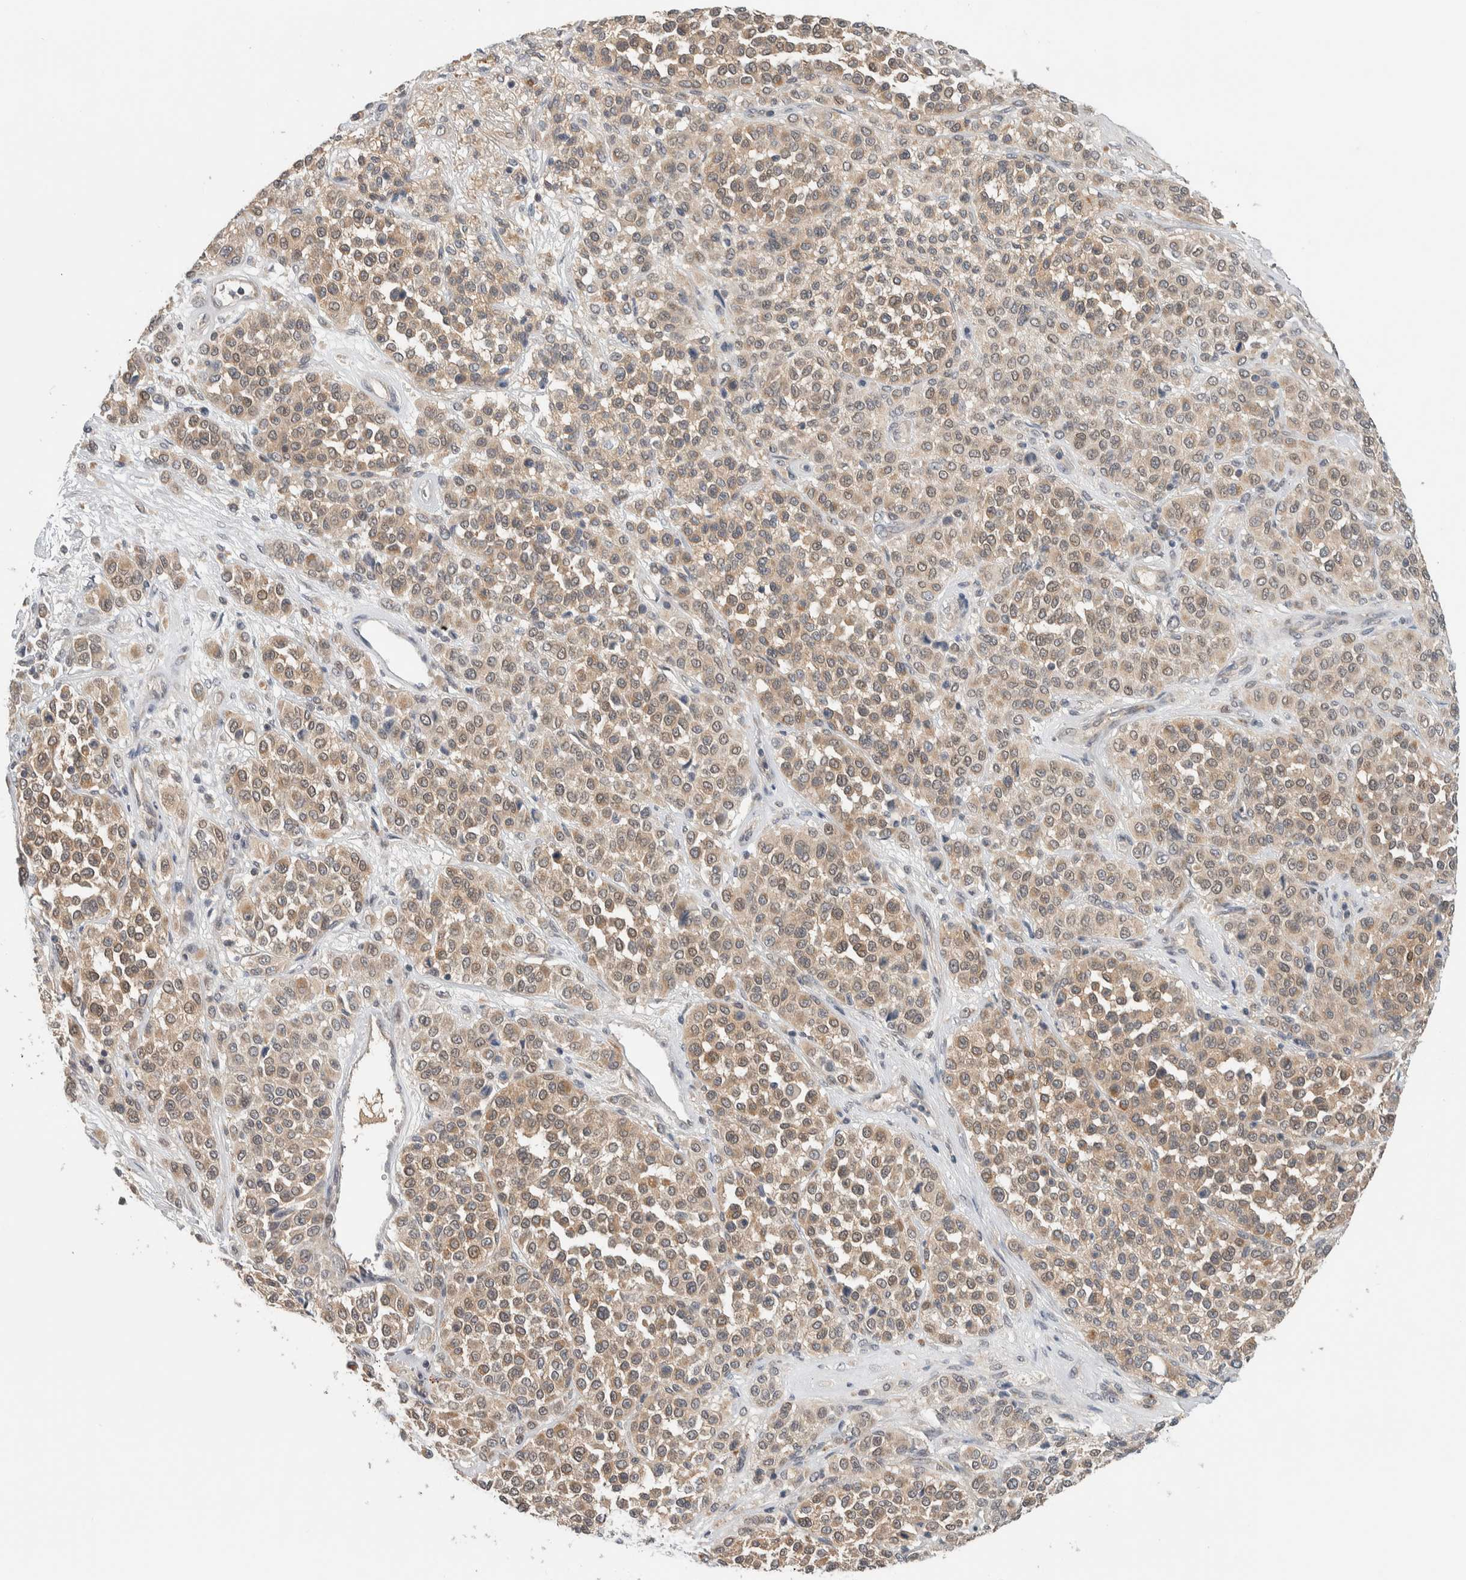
{"staining": {"intensity": "weak", "quantity": ">75%", "location": "cytoplasmic/membranous,nuclear"}, "tissue": "melanoma", "cell_type": "Tumor cells", "image_type": "cancer", "snomed": [{"axis": "morphology", "description": "Malignant melanoma, Metastatic site"}, {"axis": "topography", "description": "Pancreas"}], "caption": "Protein analysis of melanoma tissue reveals weak cytoplasmic/membranous and nuclear positivity in about >75% of tumor cells.", "gene": "SHPK", "patient": {"sex": "female", "age": 30}}